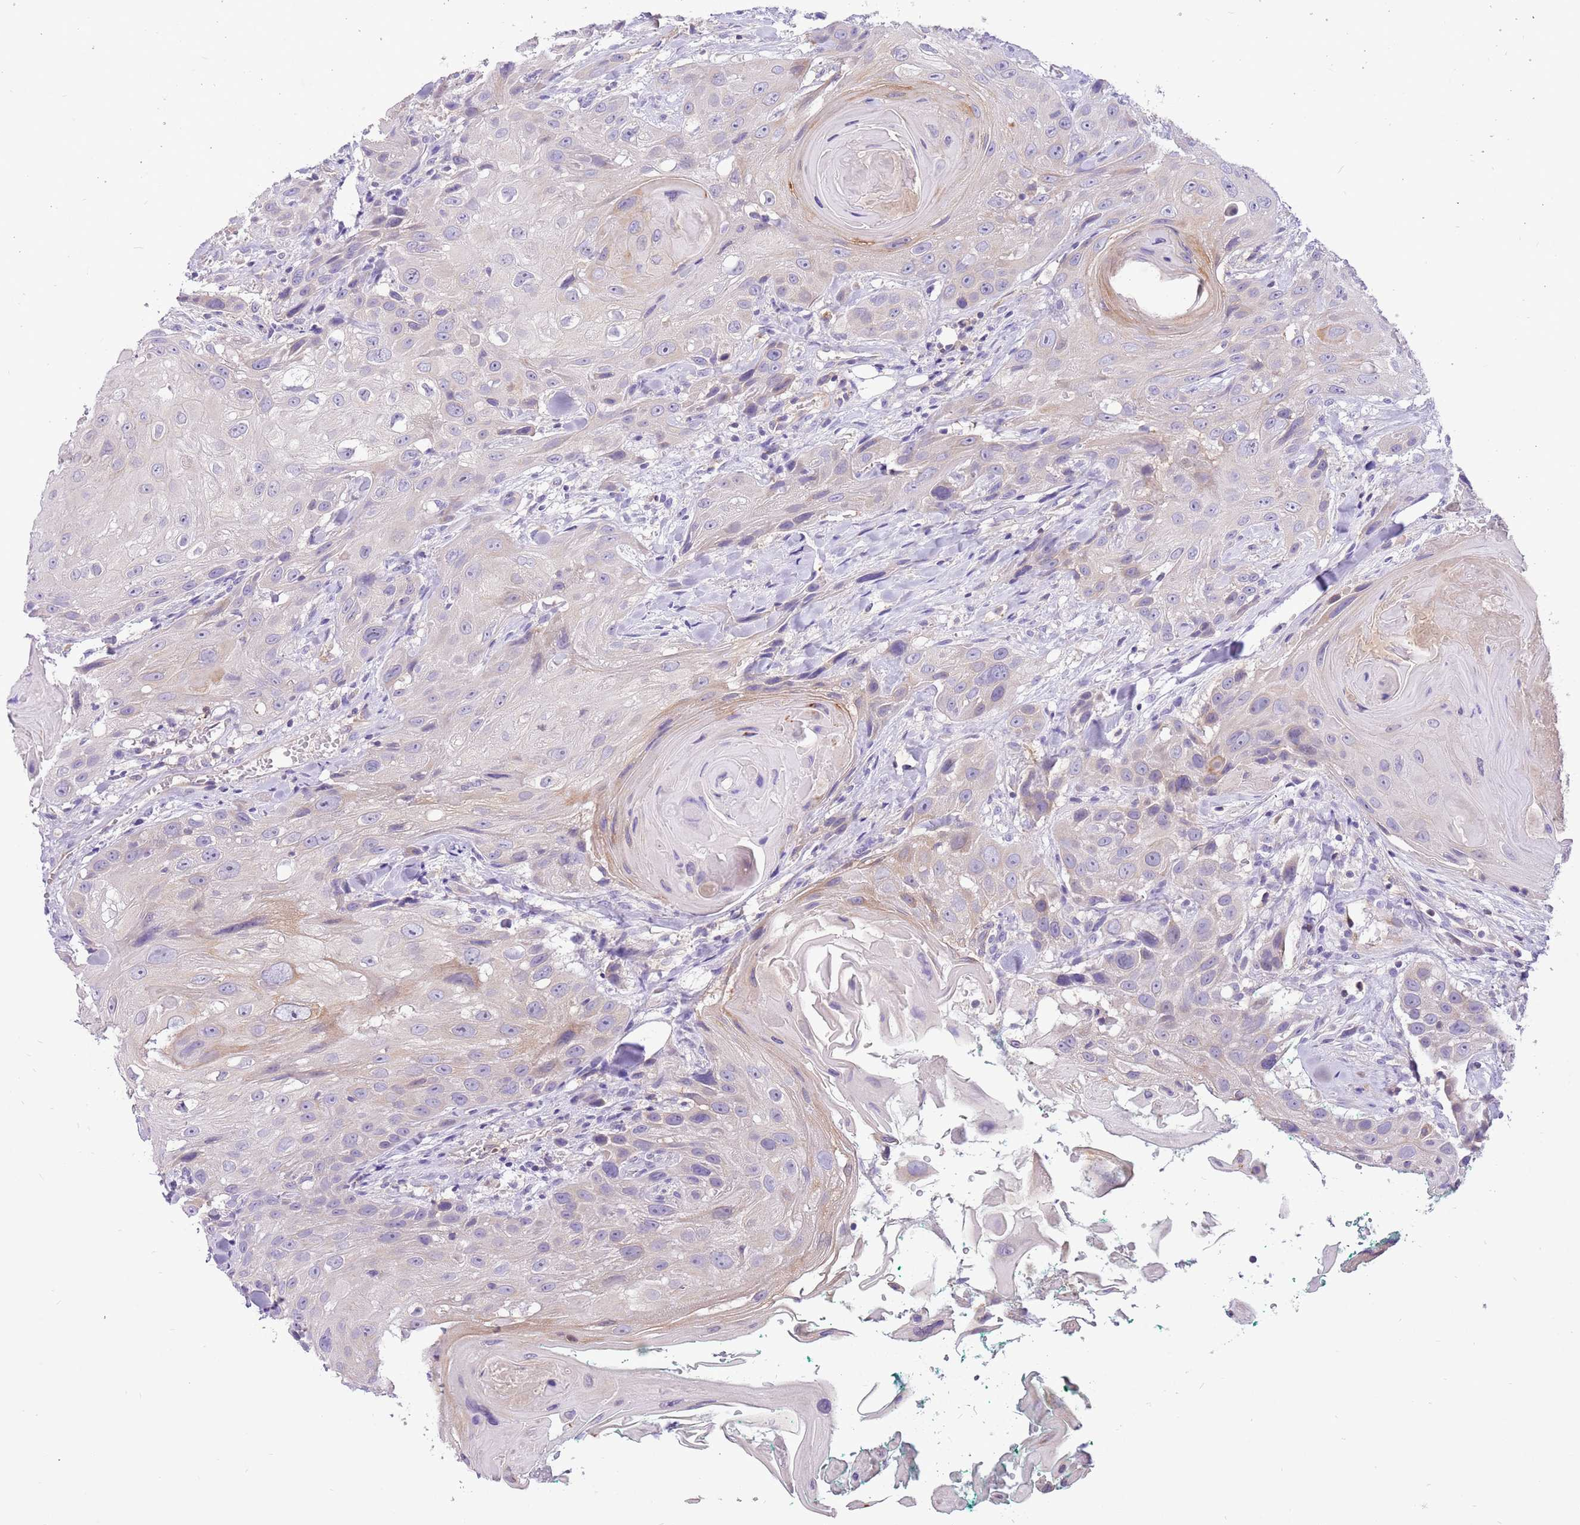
{"staining": {"intensity": "negative", "quantity": "none", "location": "none"}, "tissue": "head and neck cancer", "cell_type": "Tumor cells", "image_type": "cancer", "snomed": [{"axis": "morphology", "description": "Squamous cell carcinoma, NOS"}, {"axis": "topography", "description": "Head-Neck"}], "caption": "IHC image of head and neck squamous cell carcinoma stained for a protein (brown), which reveals no staining in tumor cells.", "gene": "GLCE", "patient": {"sex": "male", "age": 81}}